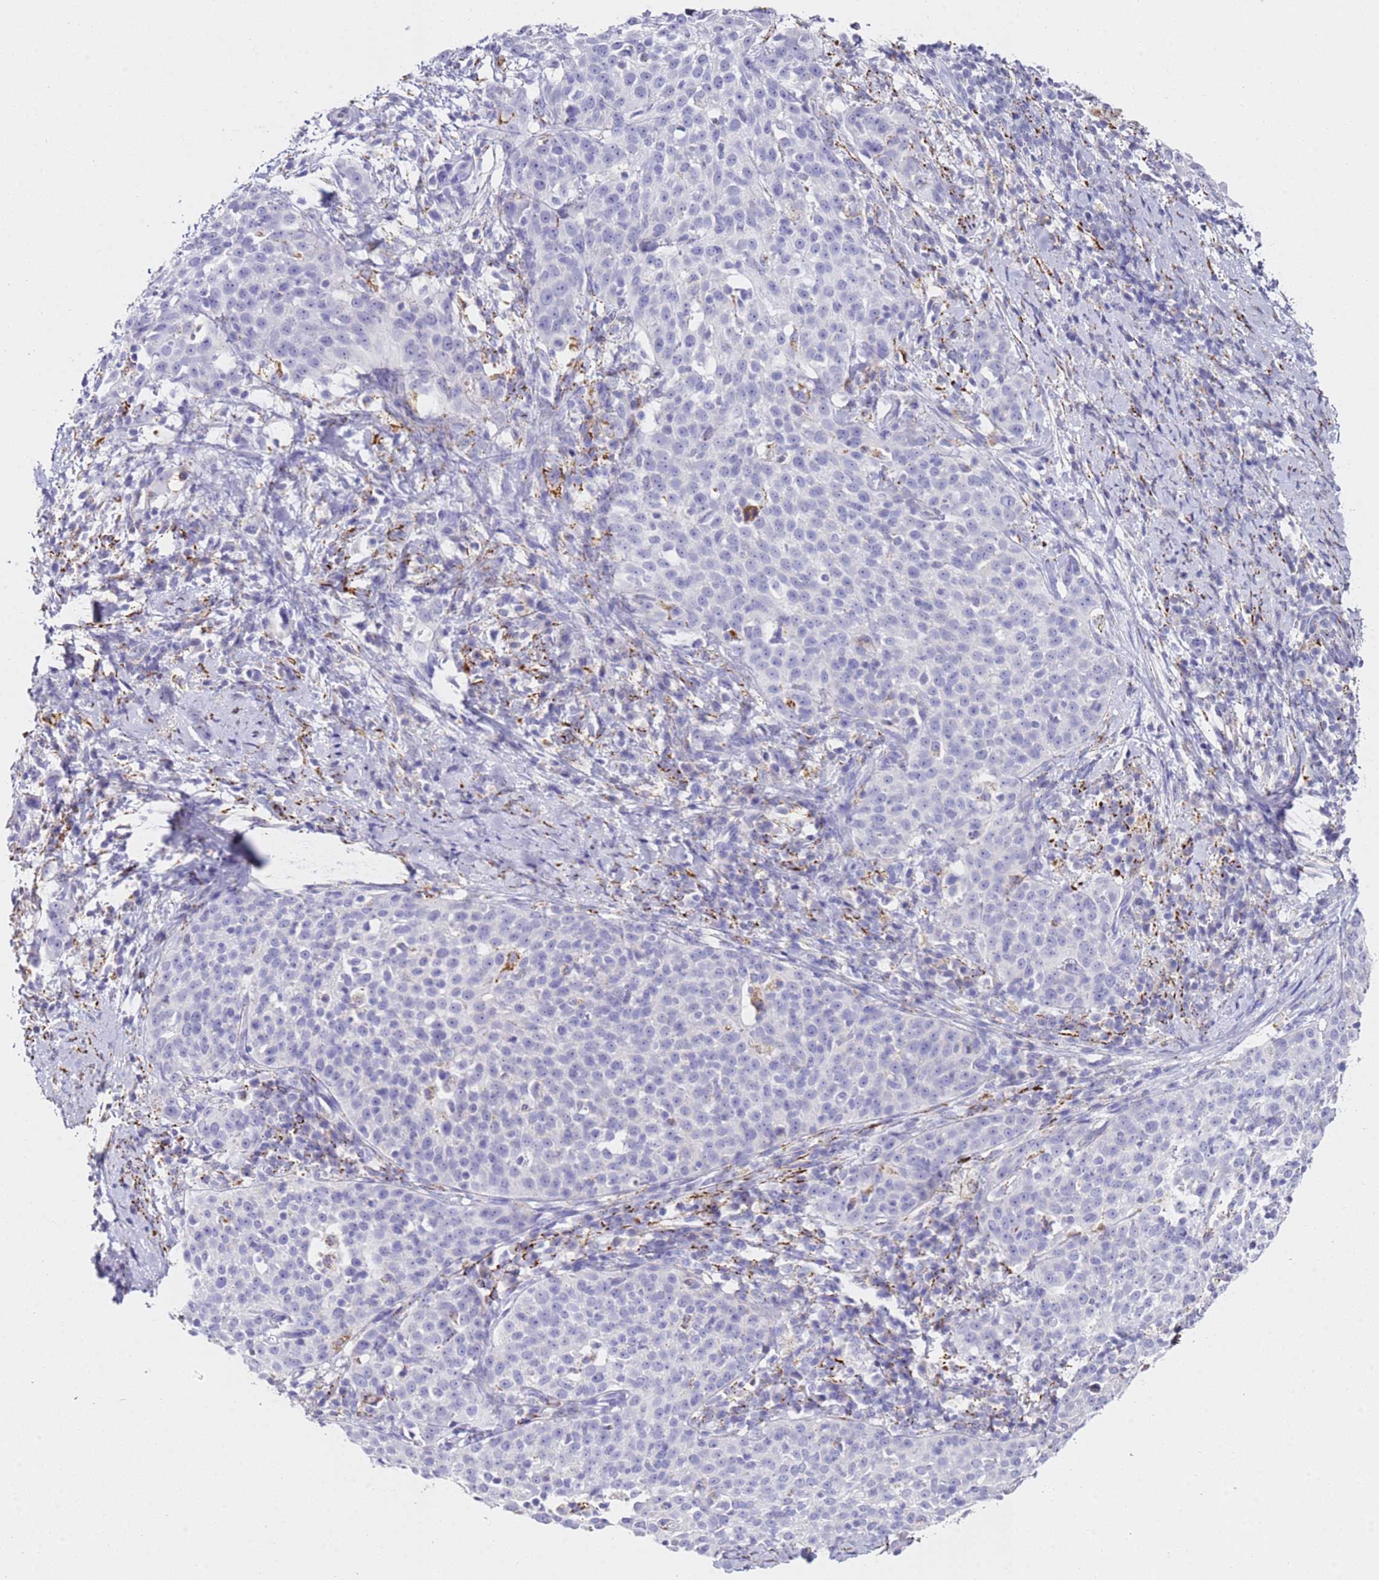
{"staining": {"intensity": "negative", "quantity": "none", "location": "none"}, "tissue": "cervical cancer", "cell_type": "Tumor cells", "image_type": "cancer", "snomed": [{"axis": "morphology", "description": "Squamous cell carcinoma, NOS"}, {"axis": "topography", "description": "Cervix"}], "caption": "Micrograph shows no protein positivity in tumor cells of squamous cell carcinoma (cervical) tissue.", "gene": "PTBP2", "patient": {"sex": "female", "age": 57}}